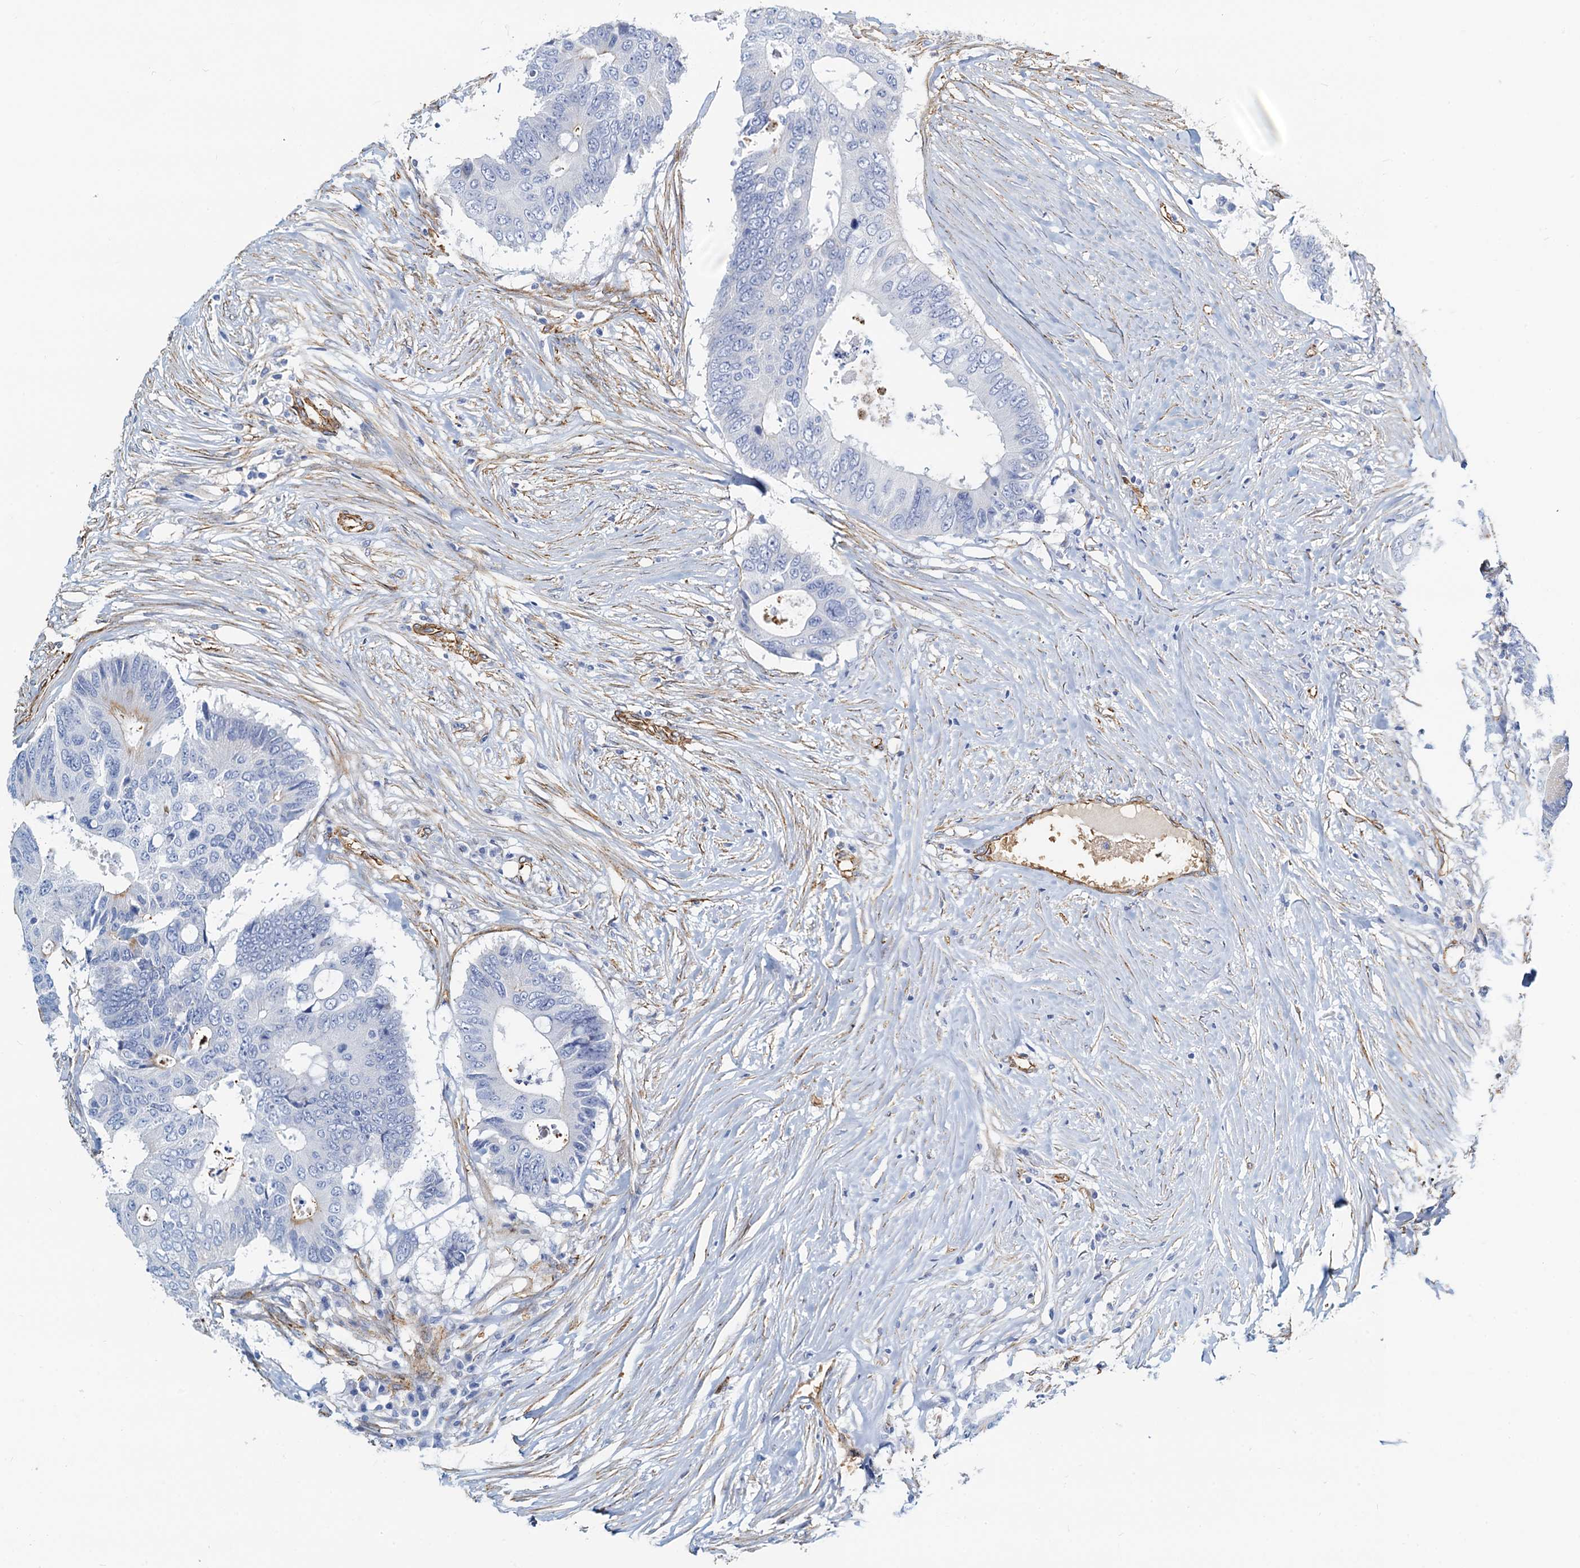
{"staining": {"intensity": "negative", "quantity": "none", "location": "none"}, "tissue": "colorectal cancer", "cell_type": "Tumor cells", "image_type": "cancer", "snomed": [{"axis": "morphology", "description": "Adenocarcinoma, NOS"}, {"axis": "topography", "description": "Colon"}], "caption": "Immunohistochemistry (IHC) histopathology image of human colorectal adenocarcinoma stained for a protein (brown), which reveals no expression in tumor cells. (Brightfield microscopy of DAB (3,3'-diaminobenzidine) immunohistochemistry (IHC) at high magnification).", "gene": "DGKG", "patient": {"sex": "male", "age": 71}}